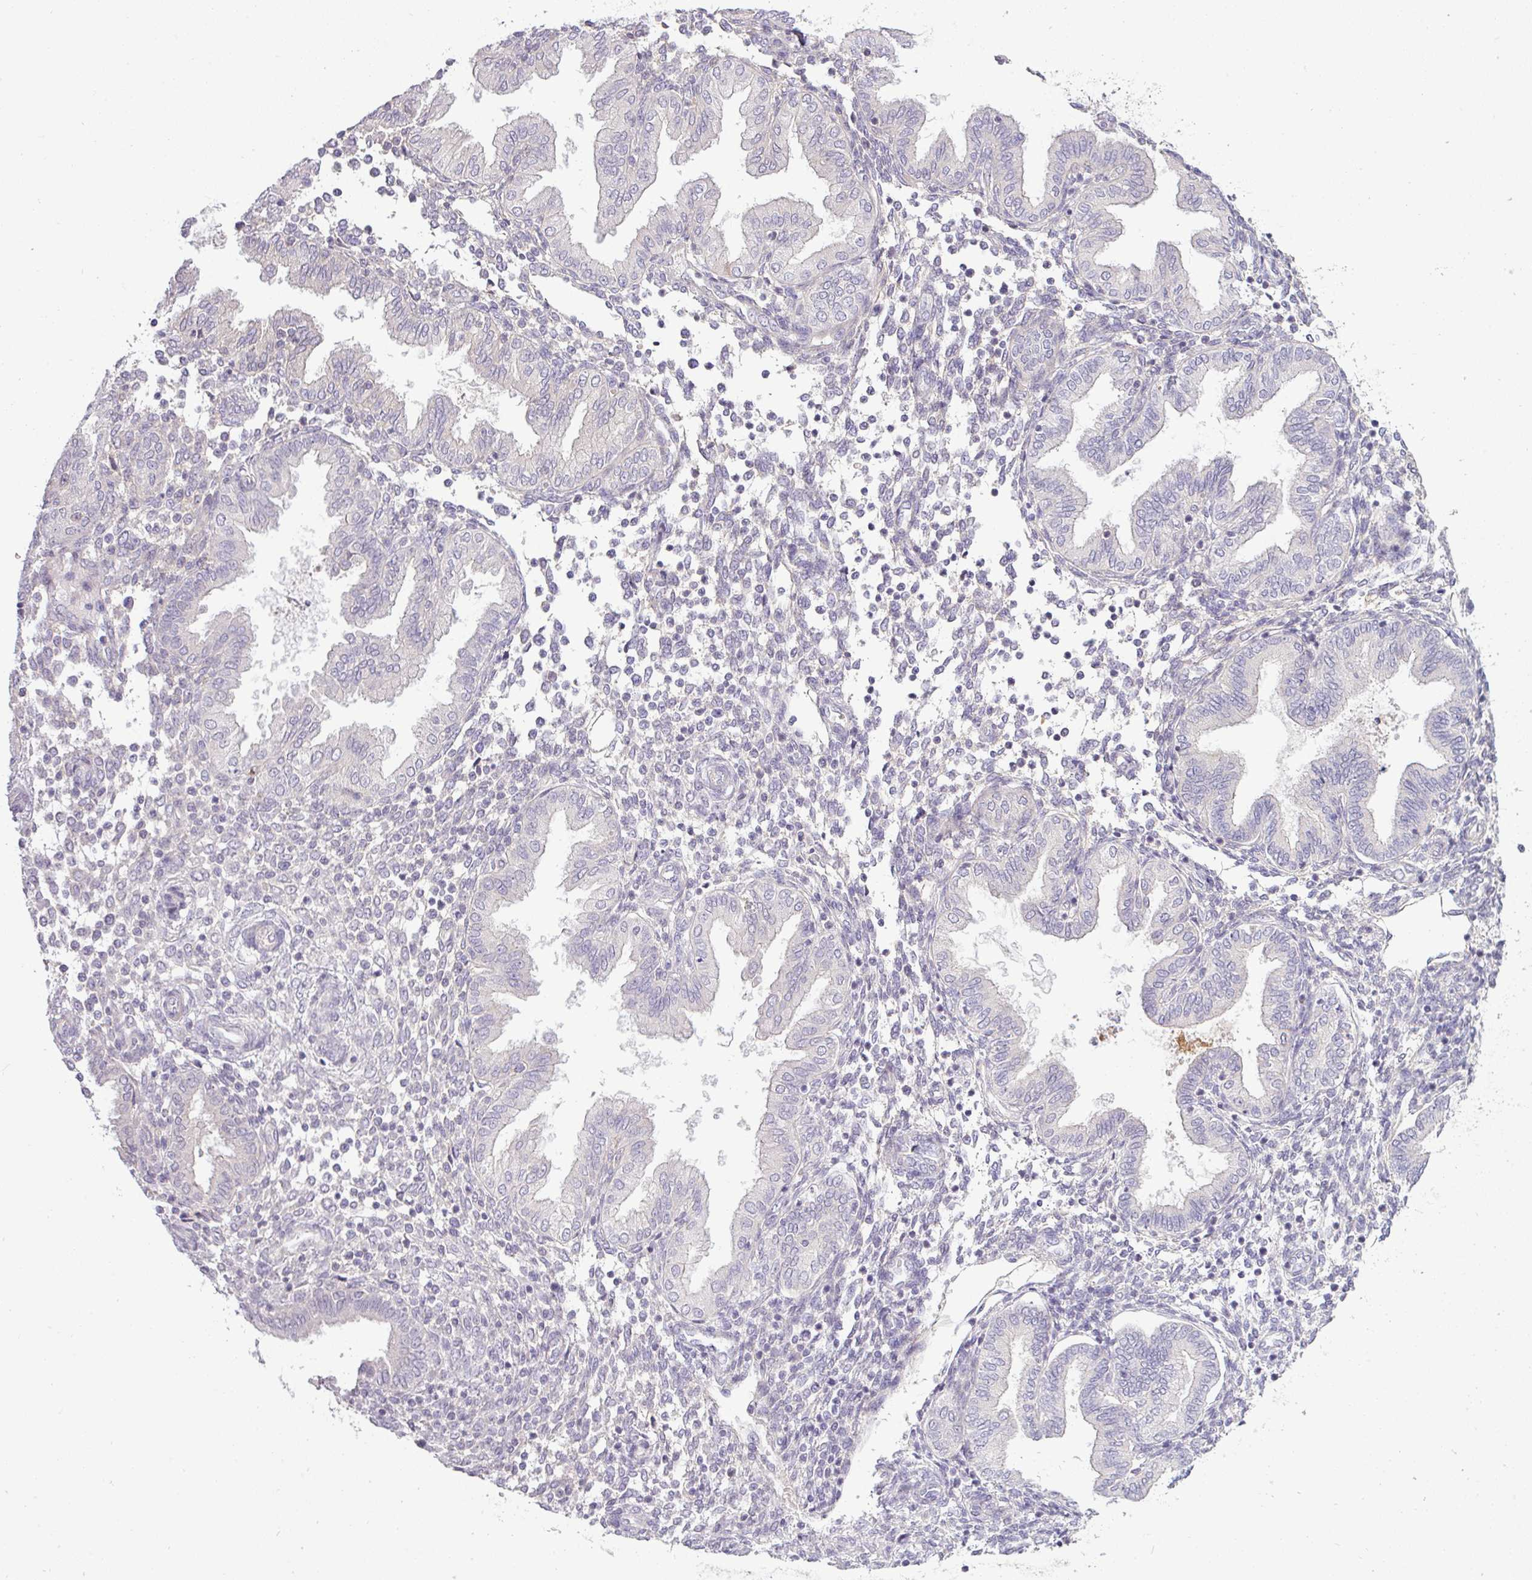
{"staining": {"intensity": "negative", "quantity": "none", "location": "none"}, "tissue": "endometrium", "cell_type": "Cells in endometrial stroma", "image_type": "normal", "snomed": [{"axis": "morphology", "description": "Normal tissue, NOS"}, {"axis": "topography", "description": "Endometrium"}], "caption": "Immunohistochemistry (IHC) micrograph of unremarkable endometrium stained for a protein (brown), which exhibits no positivity in cells in endometrial stroma.", "gene": "APOM", "patient": {"sex": "female", "age": 53}}